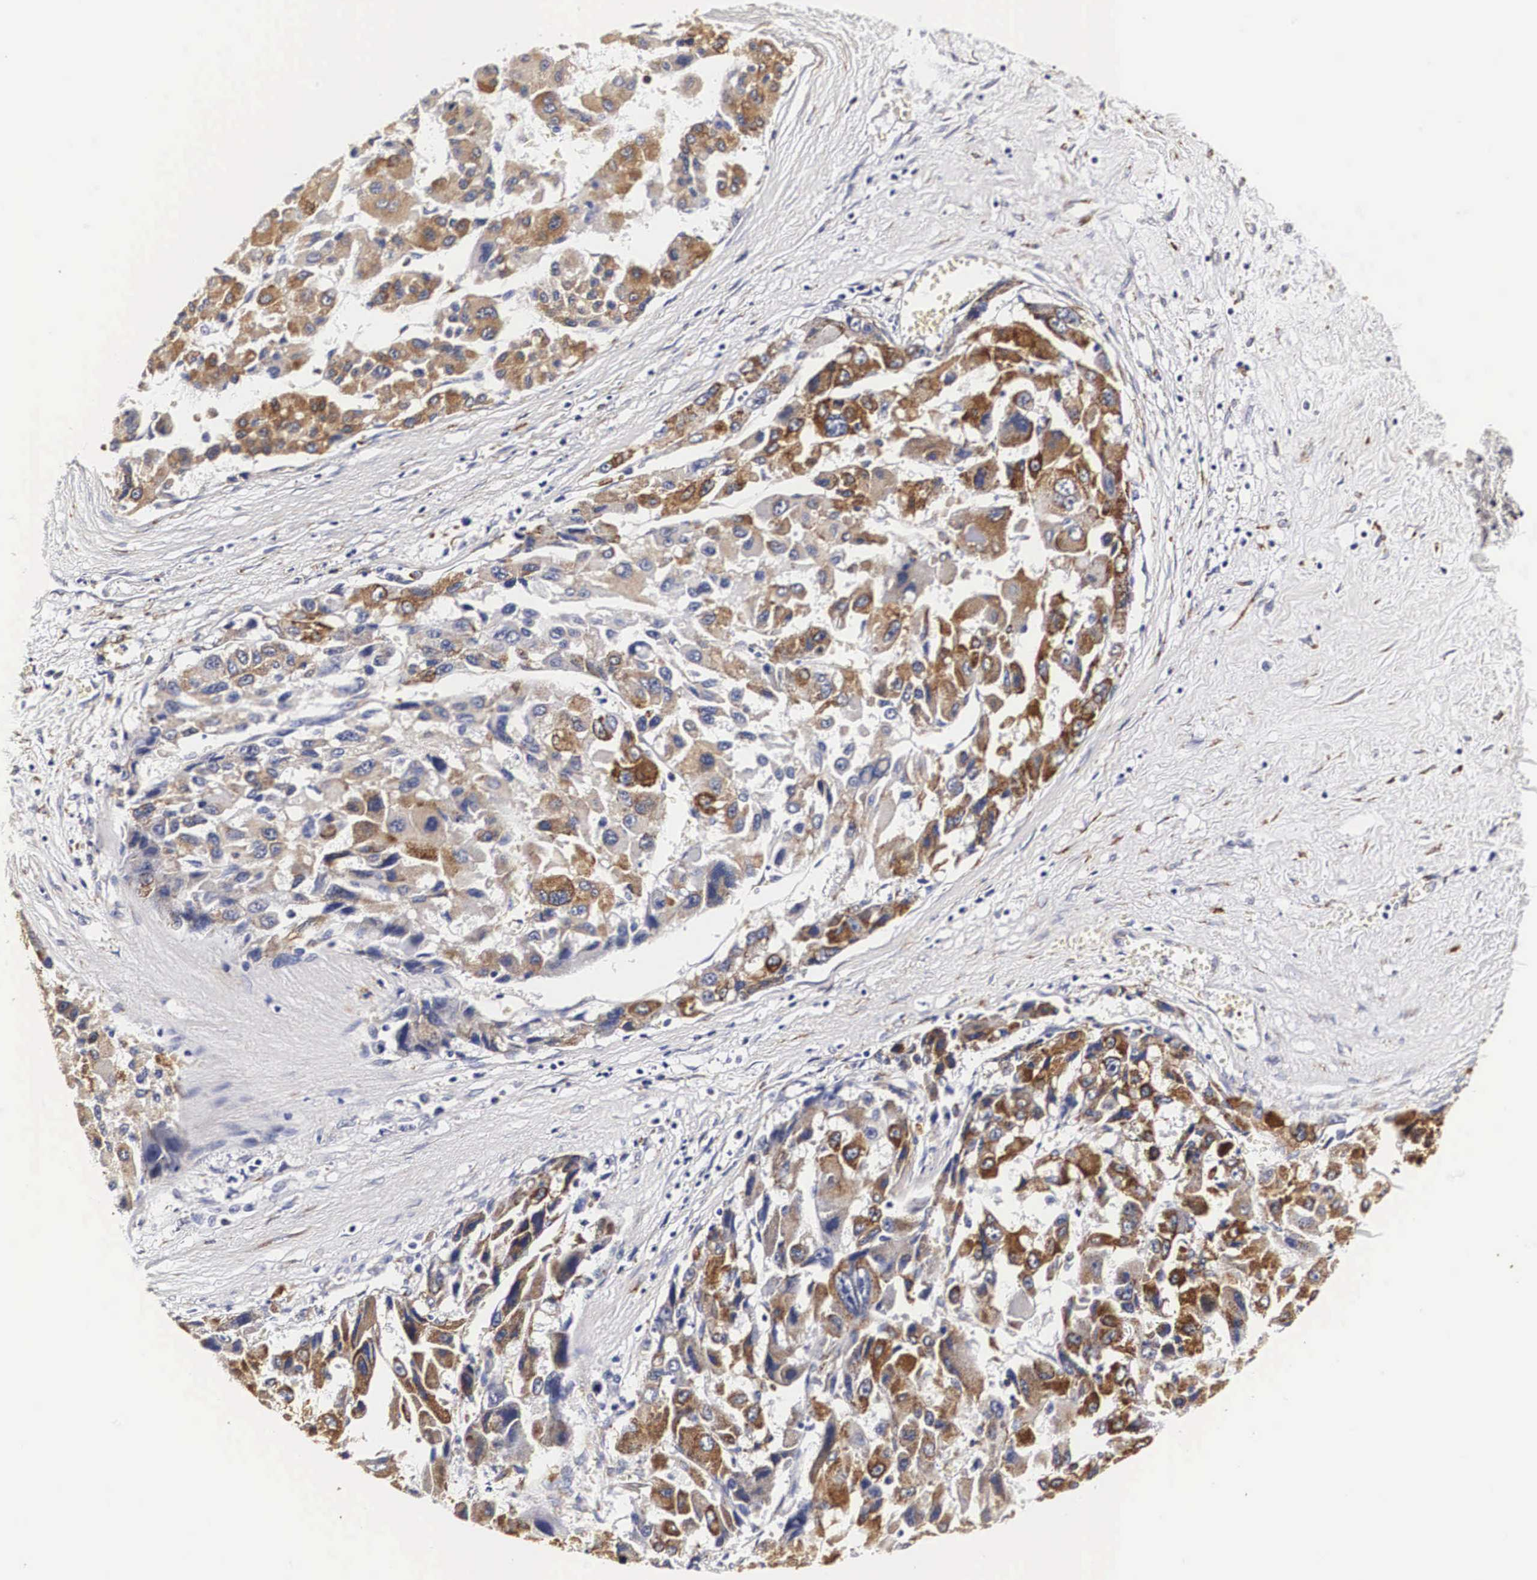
{"staining": {"intensity": "moderate", "quantity": "25%-75%", "location": "cytoplasmic/membranous"}, "tissue": "liver cancer", "cell_type": "Tumor cells", "image_type": "cancer", "snomed": [{"axis": "morphology", "description": "Carcinoma, Hepatocellular, NOS"}, {"axis": "topography", "description": "Liver"}], "caption": "Immunohistochemistry (IHC) photomicrograph of liver cancer (hepatocellular carcinoma) stained for a protein (brown), which displays medium levels of moderate cytoplasmic/membranous staining in approximately 25%-75% of tumor cells.", "gene": "CKAP4", "patient": {"sex": "male", "age": 64}}